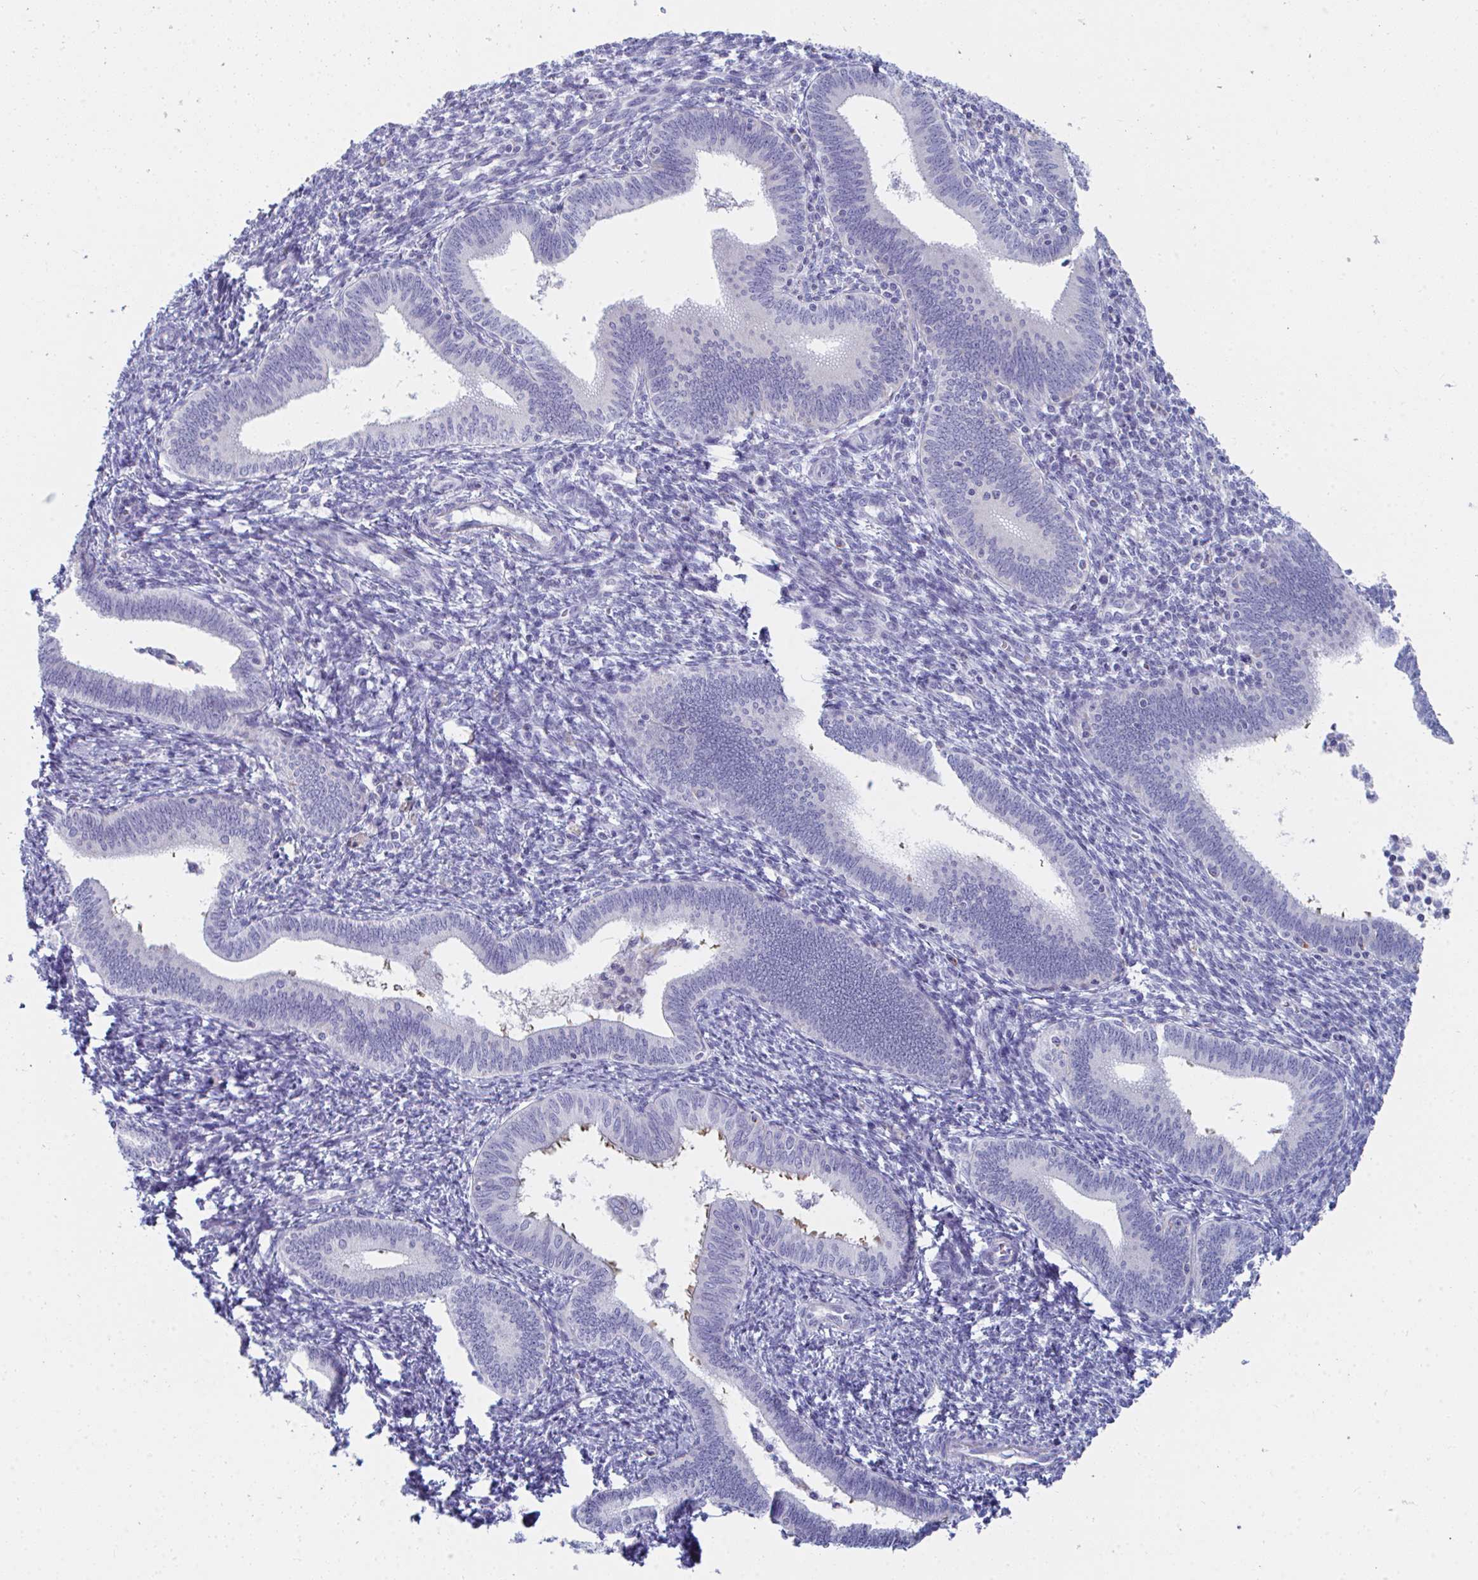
{"staining": {"intensity": "negative", "quantity": "none", "location": "none"}, "tissue": "endometrium", "cell_type": "Cells in endometrial stroma", "image_type": "normal", "snomed": [{"axis": "morphology", "description": "Normal tissue, NOS"}, {"axis": "topography", "description": "Endometrium"}], "caption": "This is a histopathology image of IHC staining of benign endometrium, which shows no staining in cells in endometrial stroma.", "gene": "MGAM2", "patient": {"sex": "female", "age": 41}}